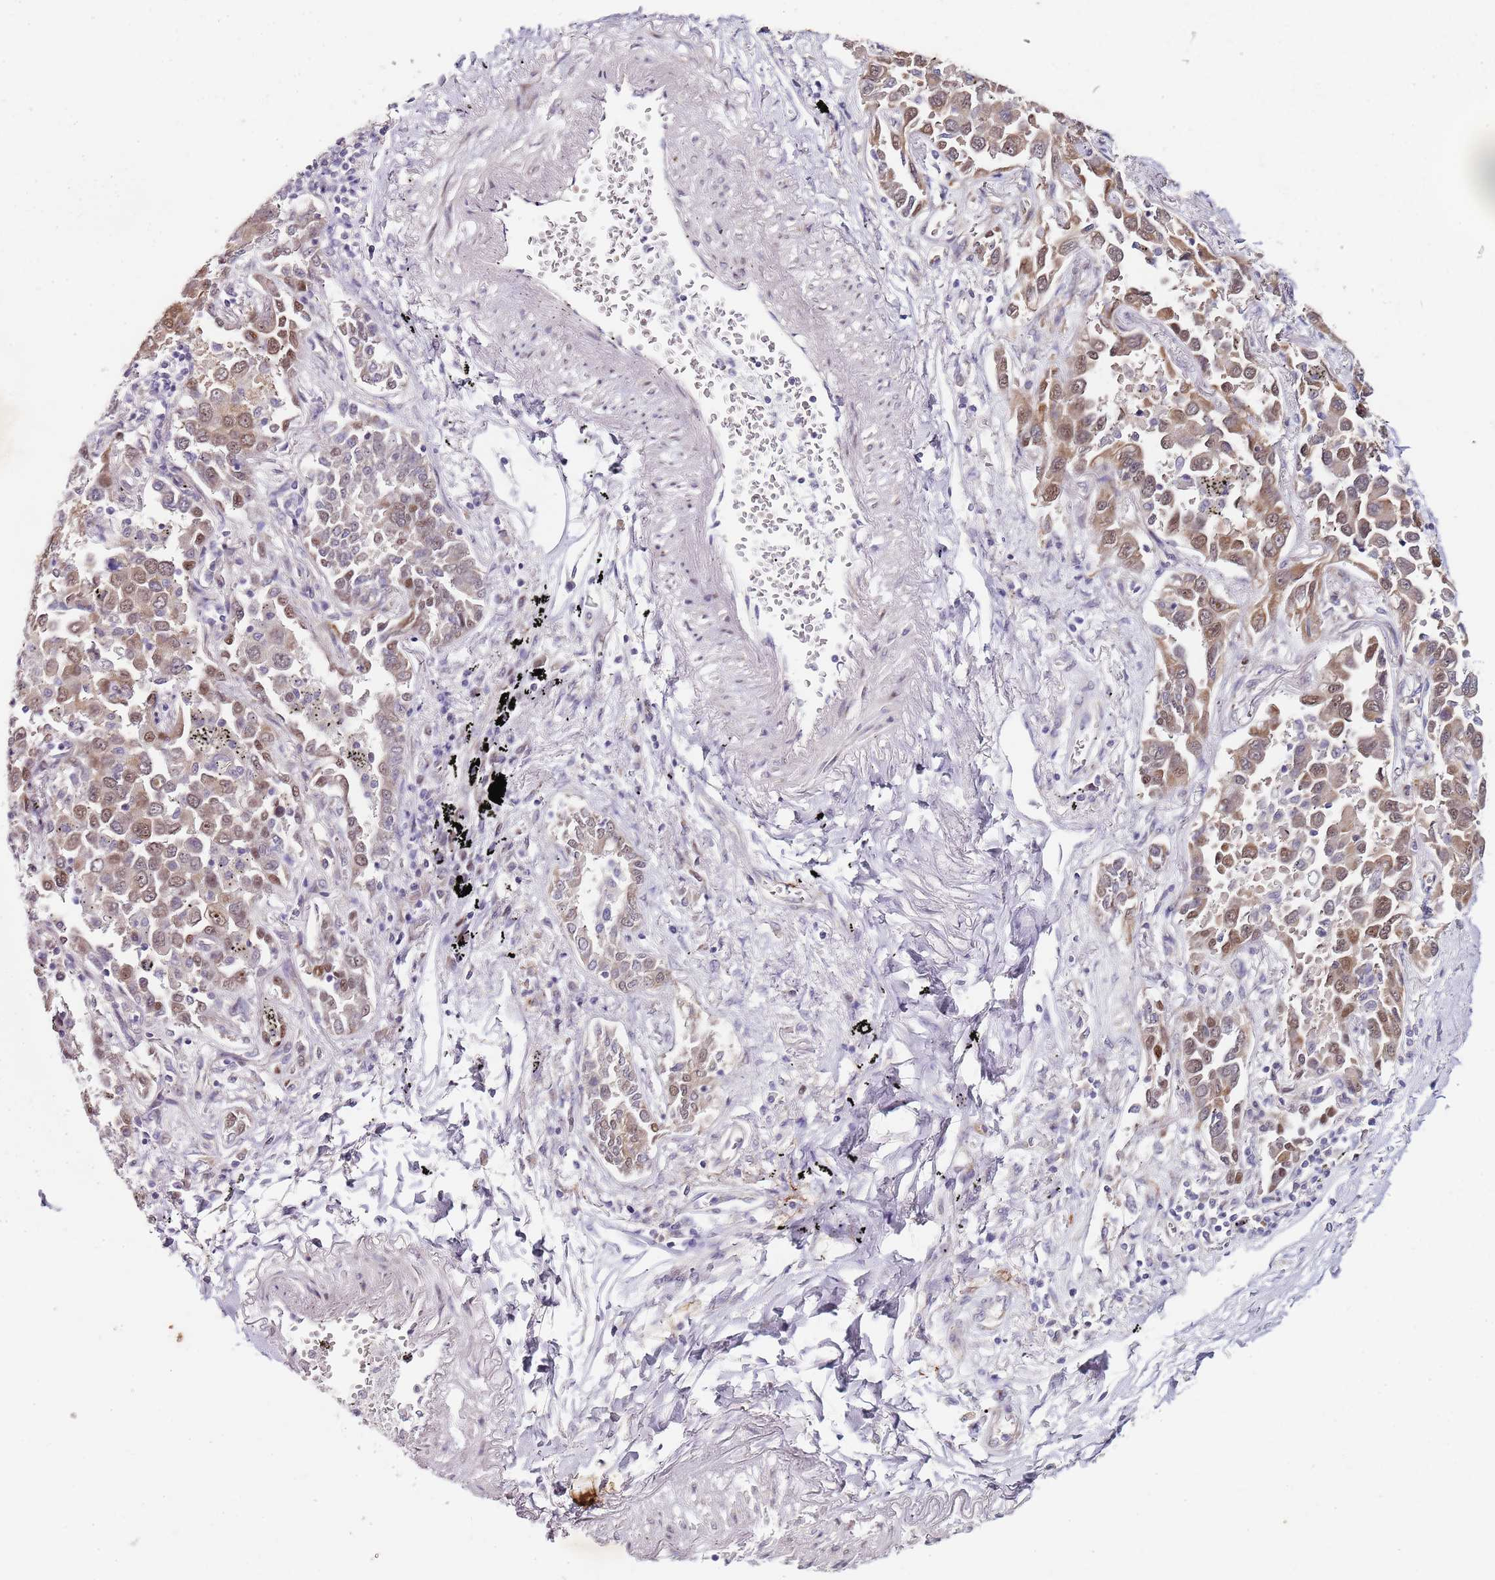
{"staining": {"intensity": "moderate", "quantity": "25%-75%", "location": "cytoplasmic/membranous,nuclear"}, "tissue": "lung cancer", "cell_type": "Tumor cells", "image_type": "cancer", "snomed": [{"axis": "morphology", "description": "Adenocarcinoma, NOS"}, {"axis": "topography", "description": "Lung"}], "caption": "Immunohistochemical staining of lung adenocarcinoma reveals medium levels of moderate cytoplasmic/membranous and nuclear protein positivity in about 25%-75% of tumor cells. (Stains: DAB (3,3'-diaminobenzidine) in brown, nuclei in blue, Microscopy: brightfield microscopy at high magnification).", "gene": "TBC1D9", "patient": {"sex": "male", "age": 67}}